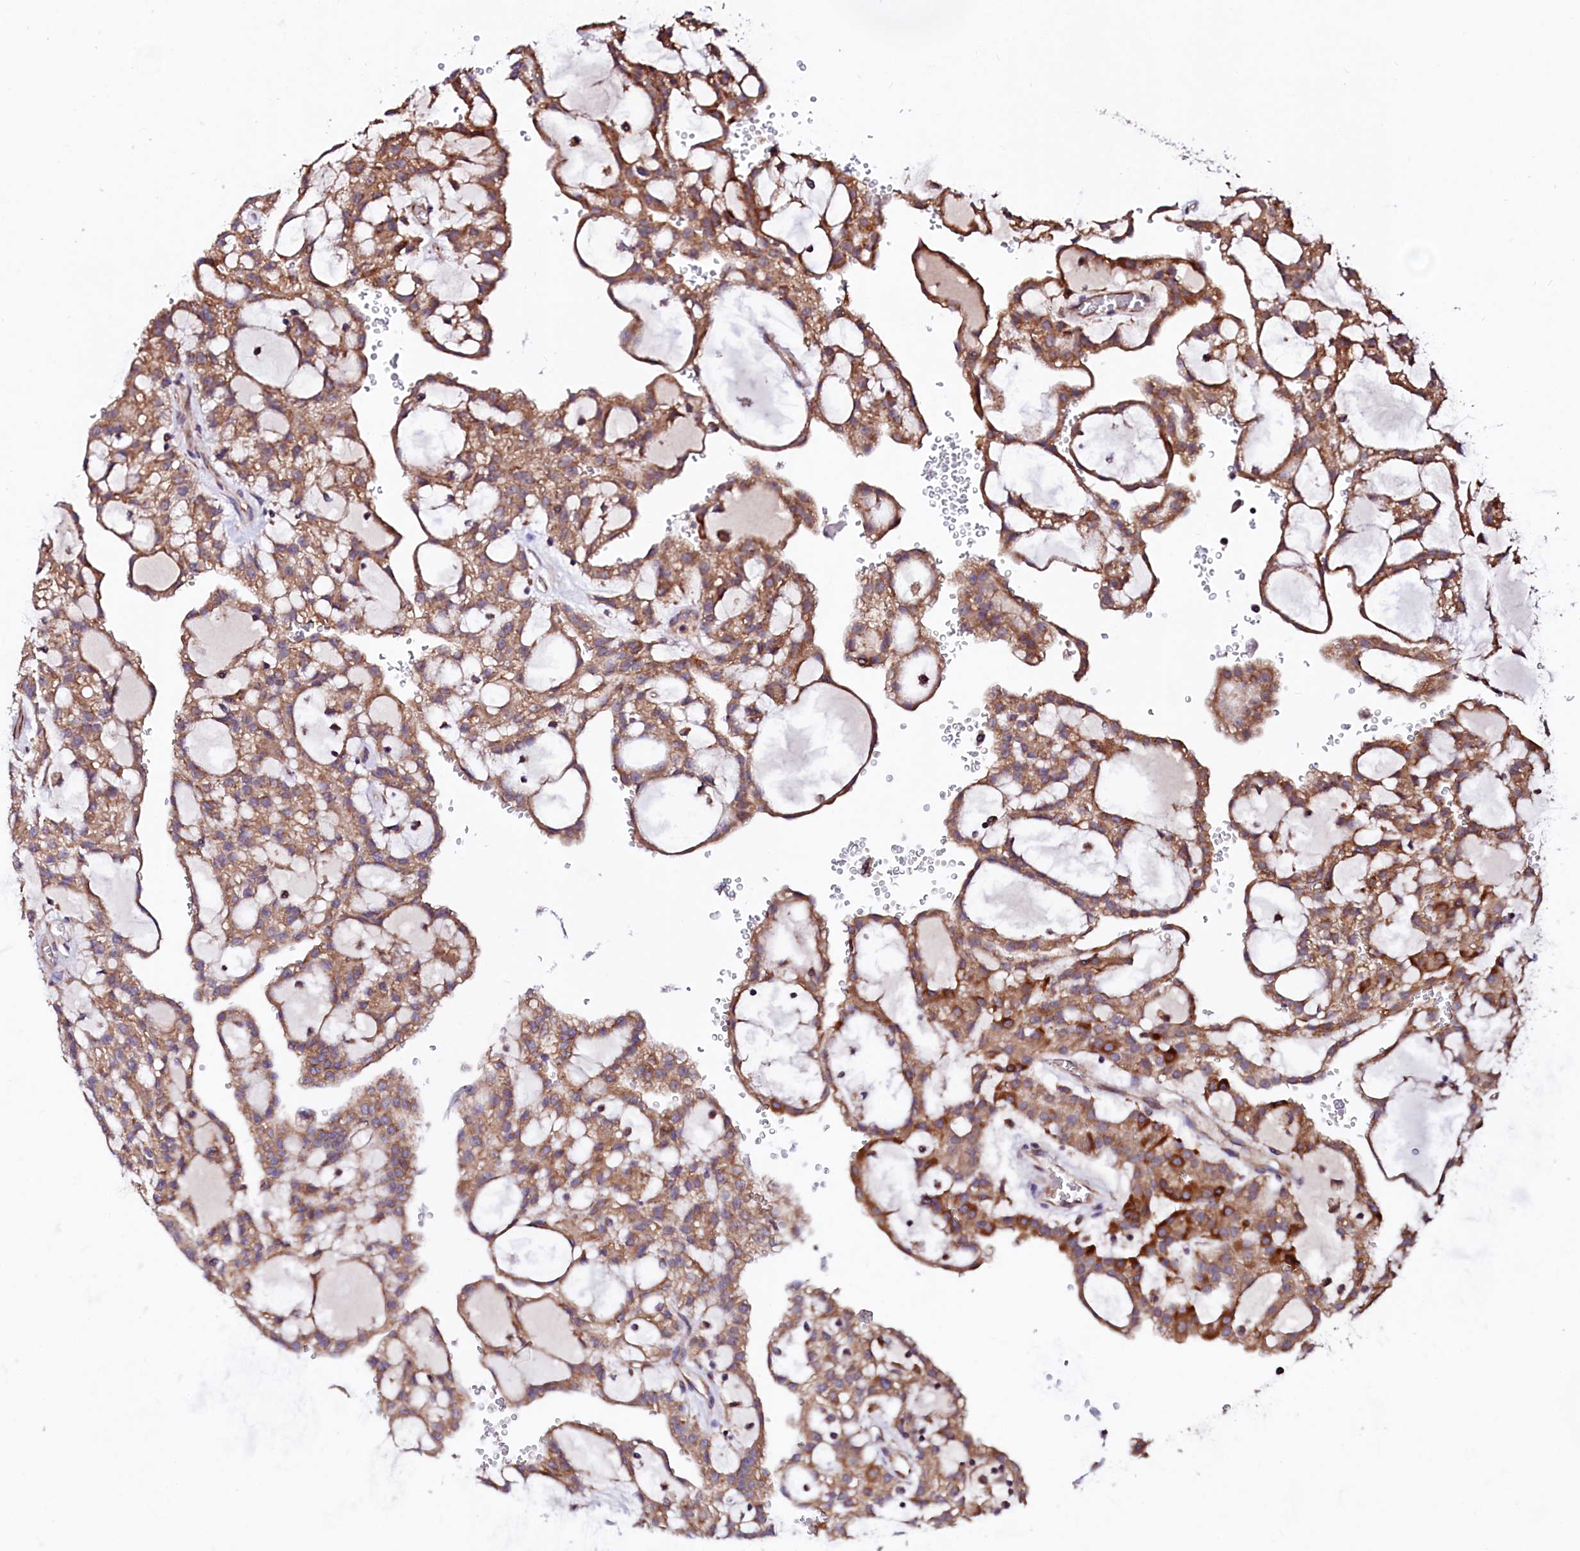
{"staining": {"intensity": "moderate", "quantity": ">75%", "location": "cytoplasmic/membranous"}, "tissue": "renal cancer", "cell_type": "Tumor cells", "image_type": "cancer", "snomed": [{"axis": "morphology", "description": "Adenocarcinoma, NOS"}, {"axis": "topography", "description": "Kidney"}], "caption": "Adenocarcinoma (renal) stained with a brown dye demonstrates moderate cytoplasmic/membranous positive expression in approximately >75% of tumor cells.", "gene": "UBE3C", "patient": {"sex": "male", "age": 63}}